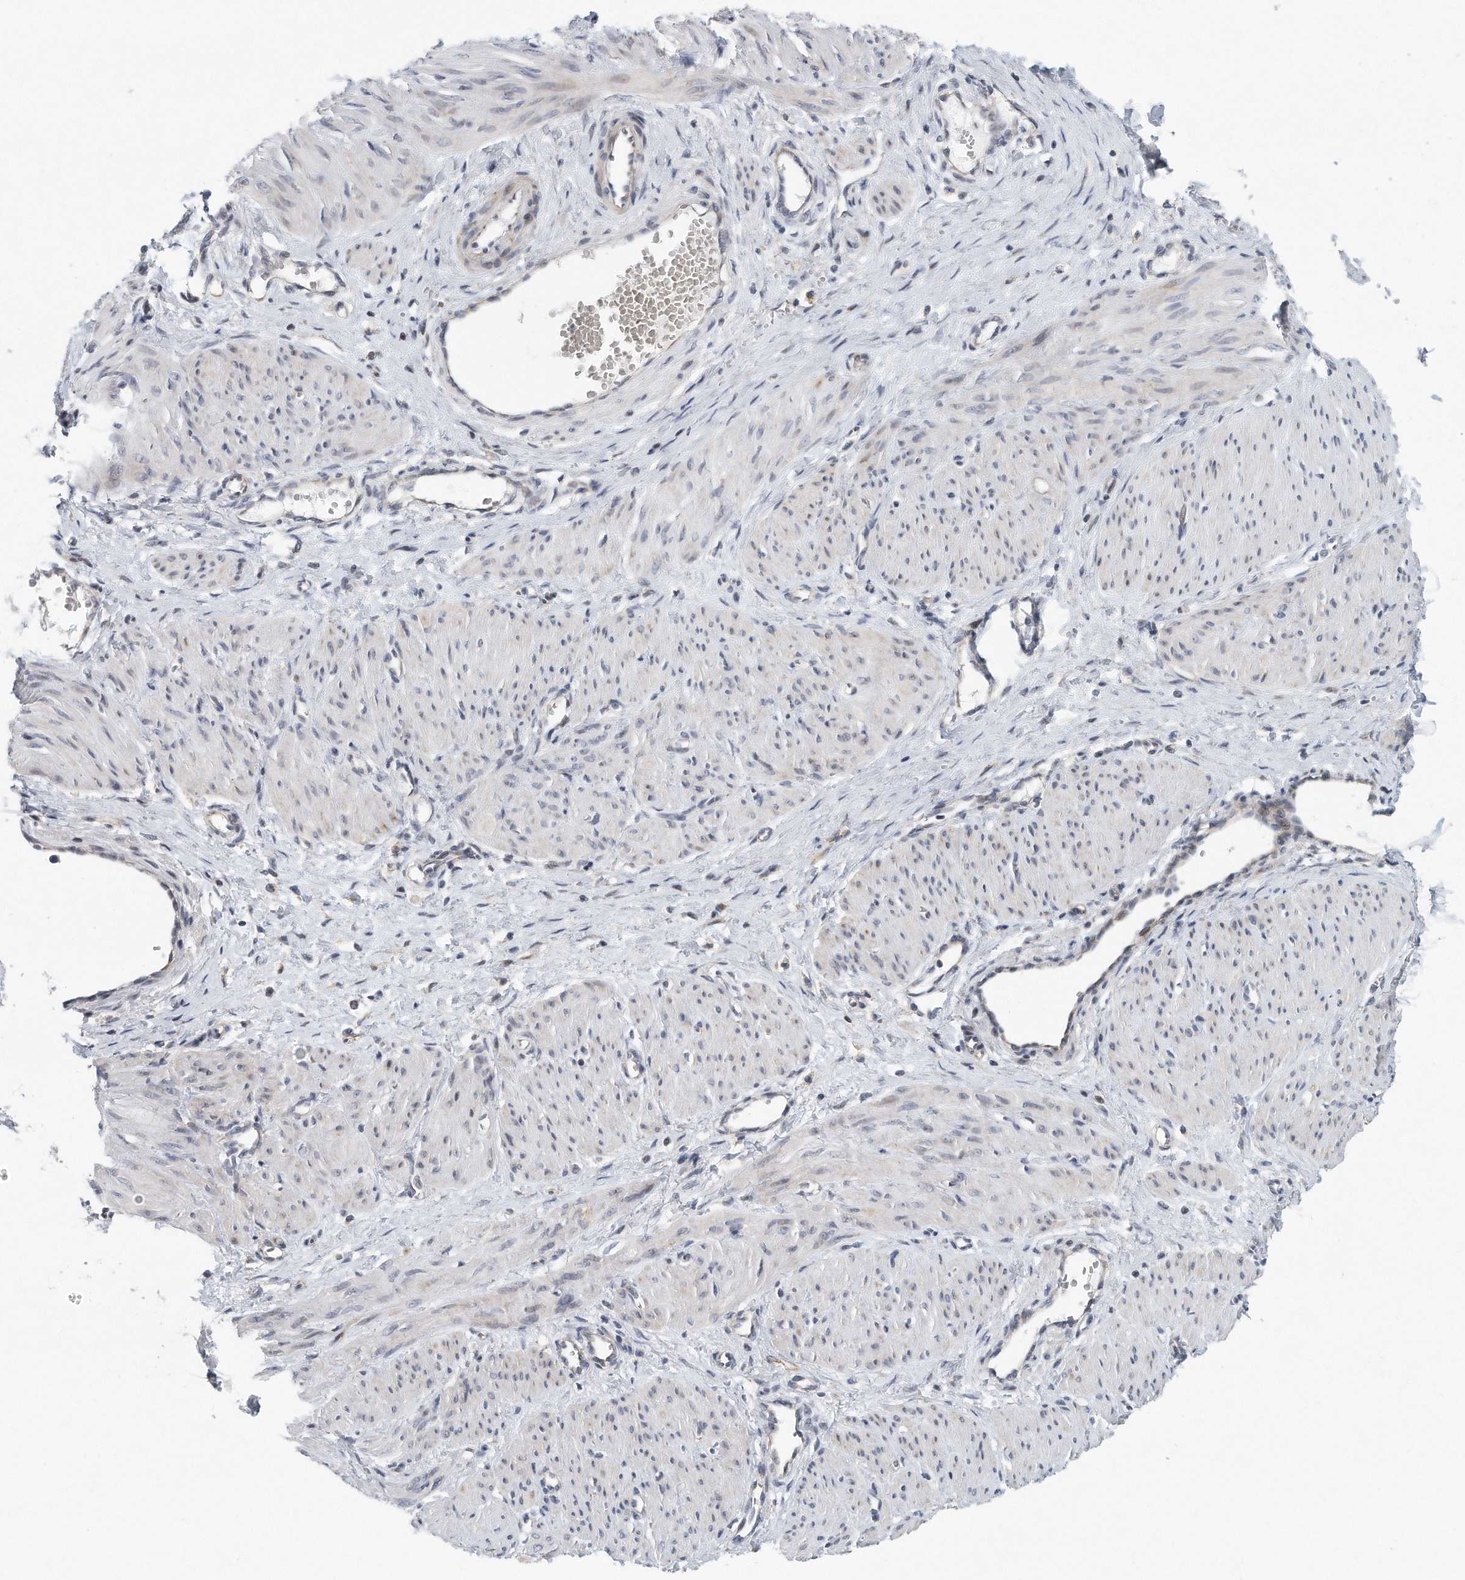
{"staining": {"intensity": "negative", "quantity": "none", "location": "none"}, "tissue": "smooth muscle", "cell_type": "Smooth muscle cells", "image_type": "normal", "snomed": [{"axis": "morphology", "description": "Normal tissue, NOS"}, {"axis": "topography", "description": "Endometrium"}], "caption": "IHC of benign smooth muscle shows no expression in smooth muscle cells.", "gene": "VLDLR", "patient": {"sex": "female", "age": 33}}